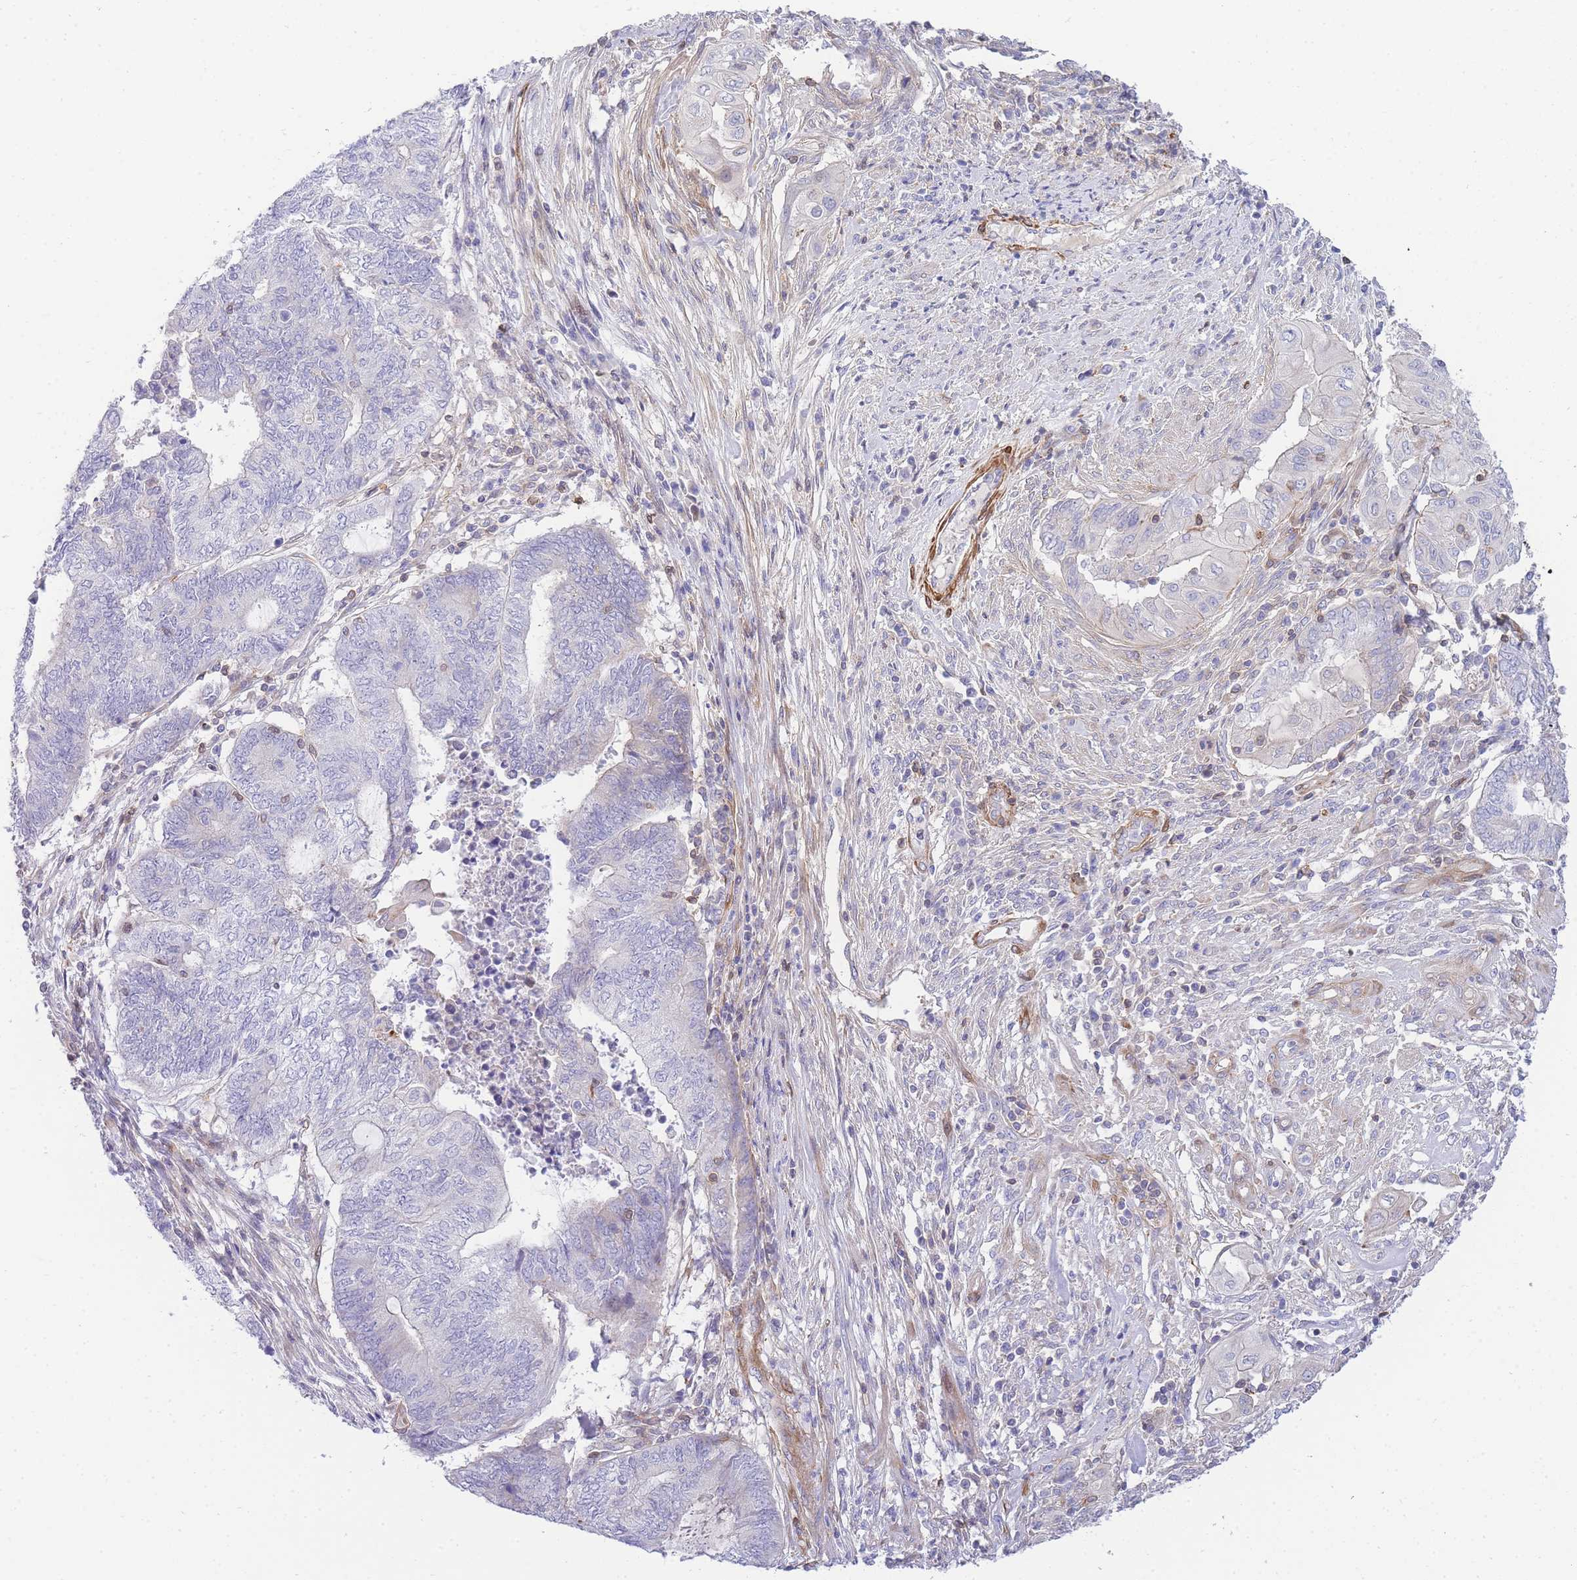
{"staining": {"intensity": "negative", "quantity": "none", "location": "none"}, "tissue": "endometrial cancer", "cell_type": "Tumor cells", "image_type": "cancer", "snomed": [{"axis": "morphology", "description": "Adenocarcinoma, NOS"}, {"axis": "topography", "description": "Uterus"}, {"axis": "topography", "description": "Endometrium"}], "caption": "The immunohistochemistry micrograph has no significant positivity in tumor cells of adenocarcinoma (endometrial) tissue. The staining is performed using DAB (3,3'-diaminobenzidine) brown chromogen with nuclei counter-stained in using hematoxylin.", "gene": "FBN3", "patient": {"sex": "female", "age": 70}}